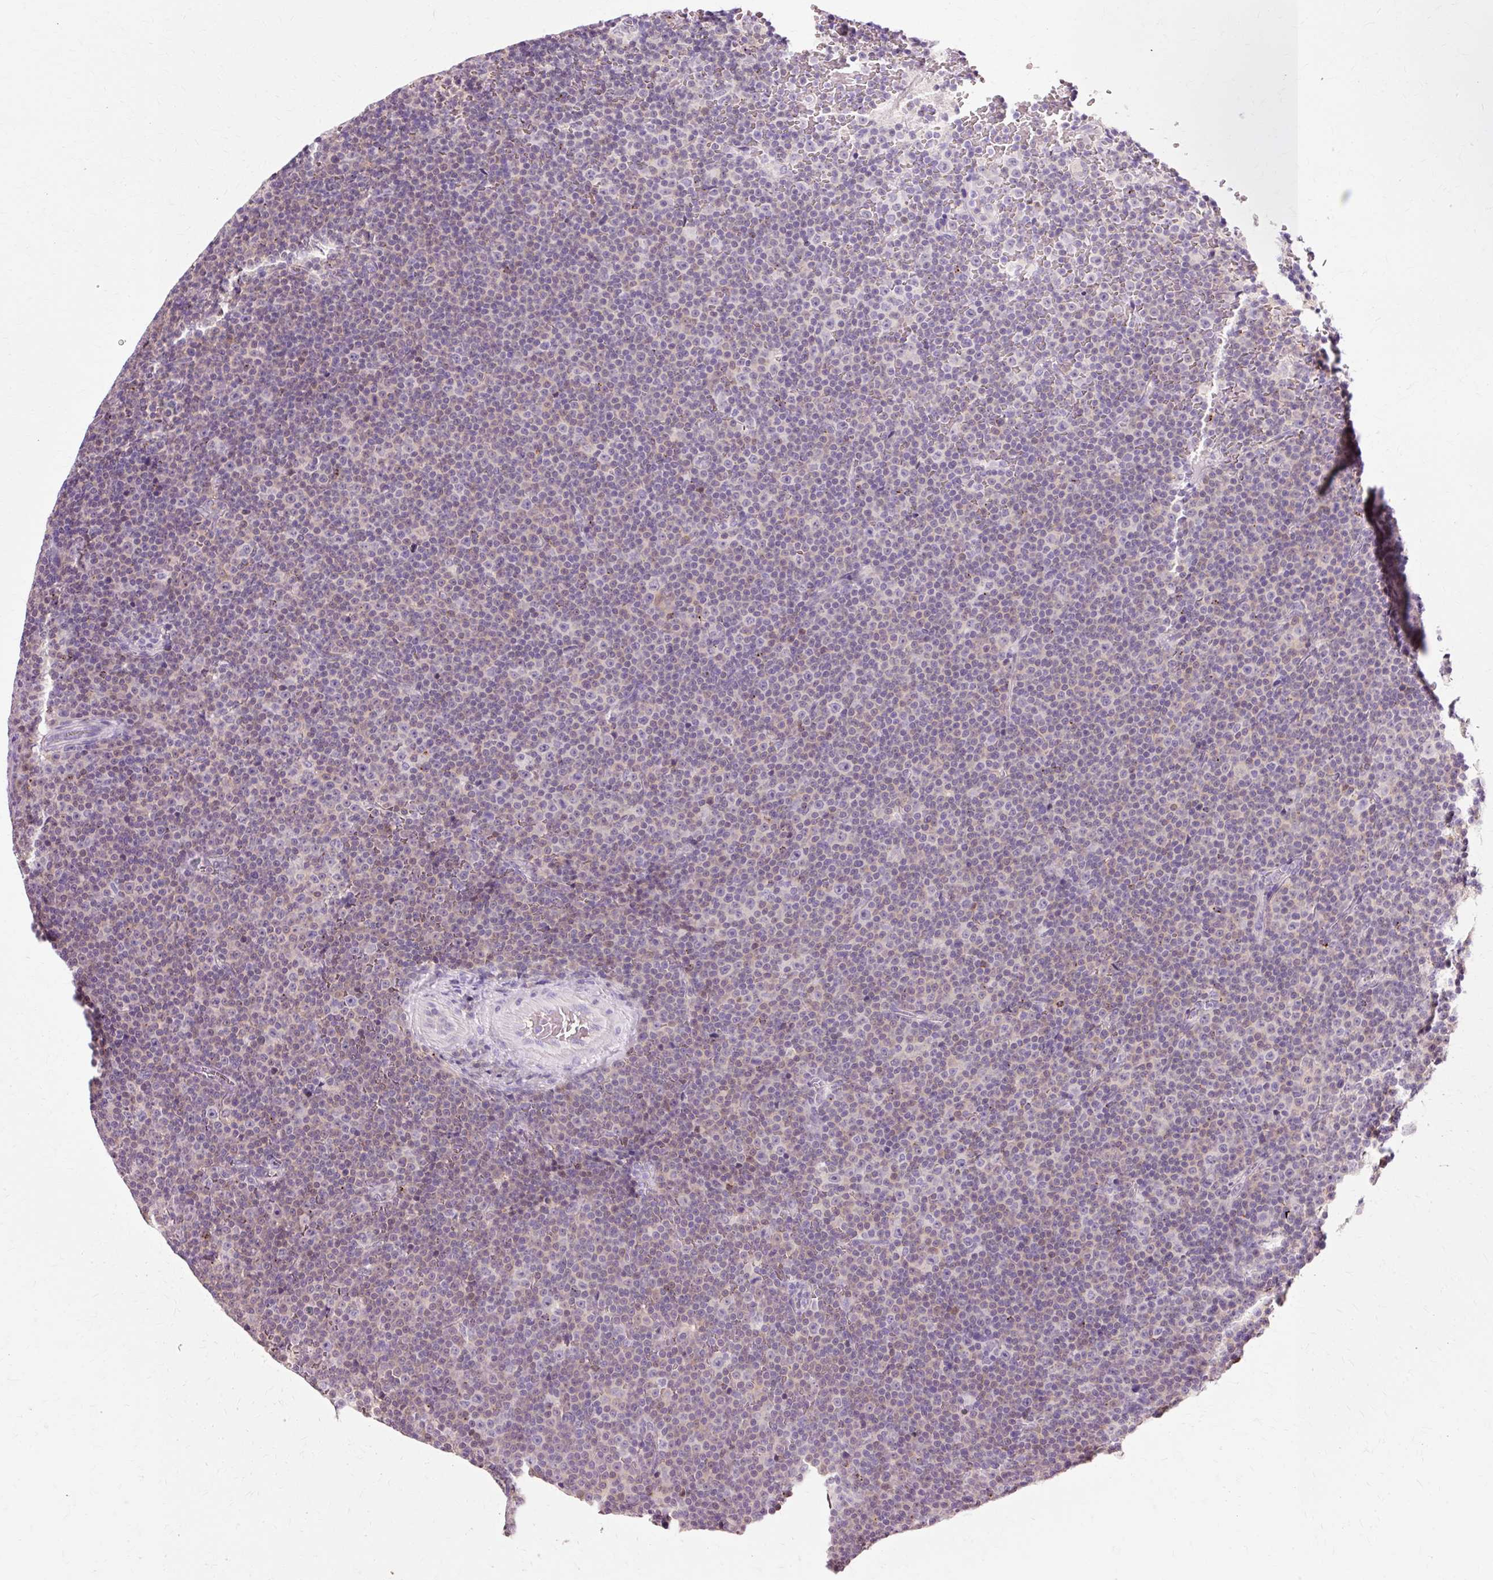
{"staining": {"intensity": "weak", "quantity": "<25%", "location": "cytoplasmic/membranous"}, "tissue": "lymphoma", "cell_type": "Tumor cells", "image_type": "cancer", "snomed": [{"axis": "morphology", "description": "Malignant lymphoma, non-Hodgkin's type, Low grade"}, {"axis": "topography", "description": "Lymph node"}], "caption": "Protein analysis of lymphoma exhibits no significant positivity in tumor cells.", "gene": "VN1R2", "patient": {"sex": "female", "age": 67}}